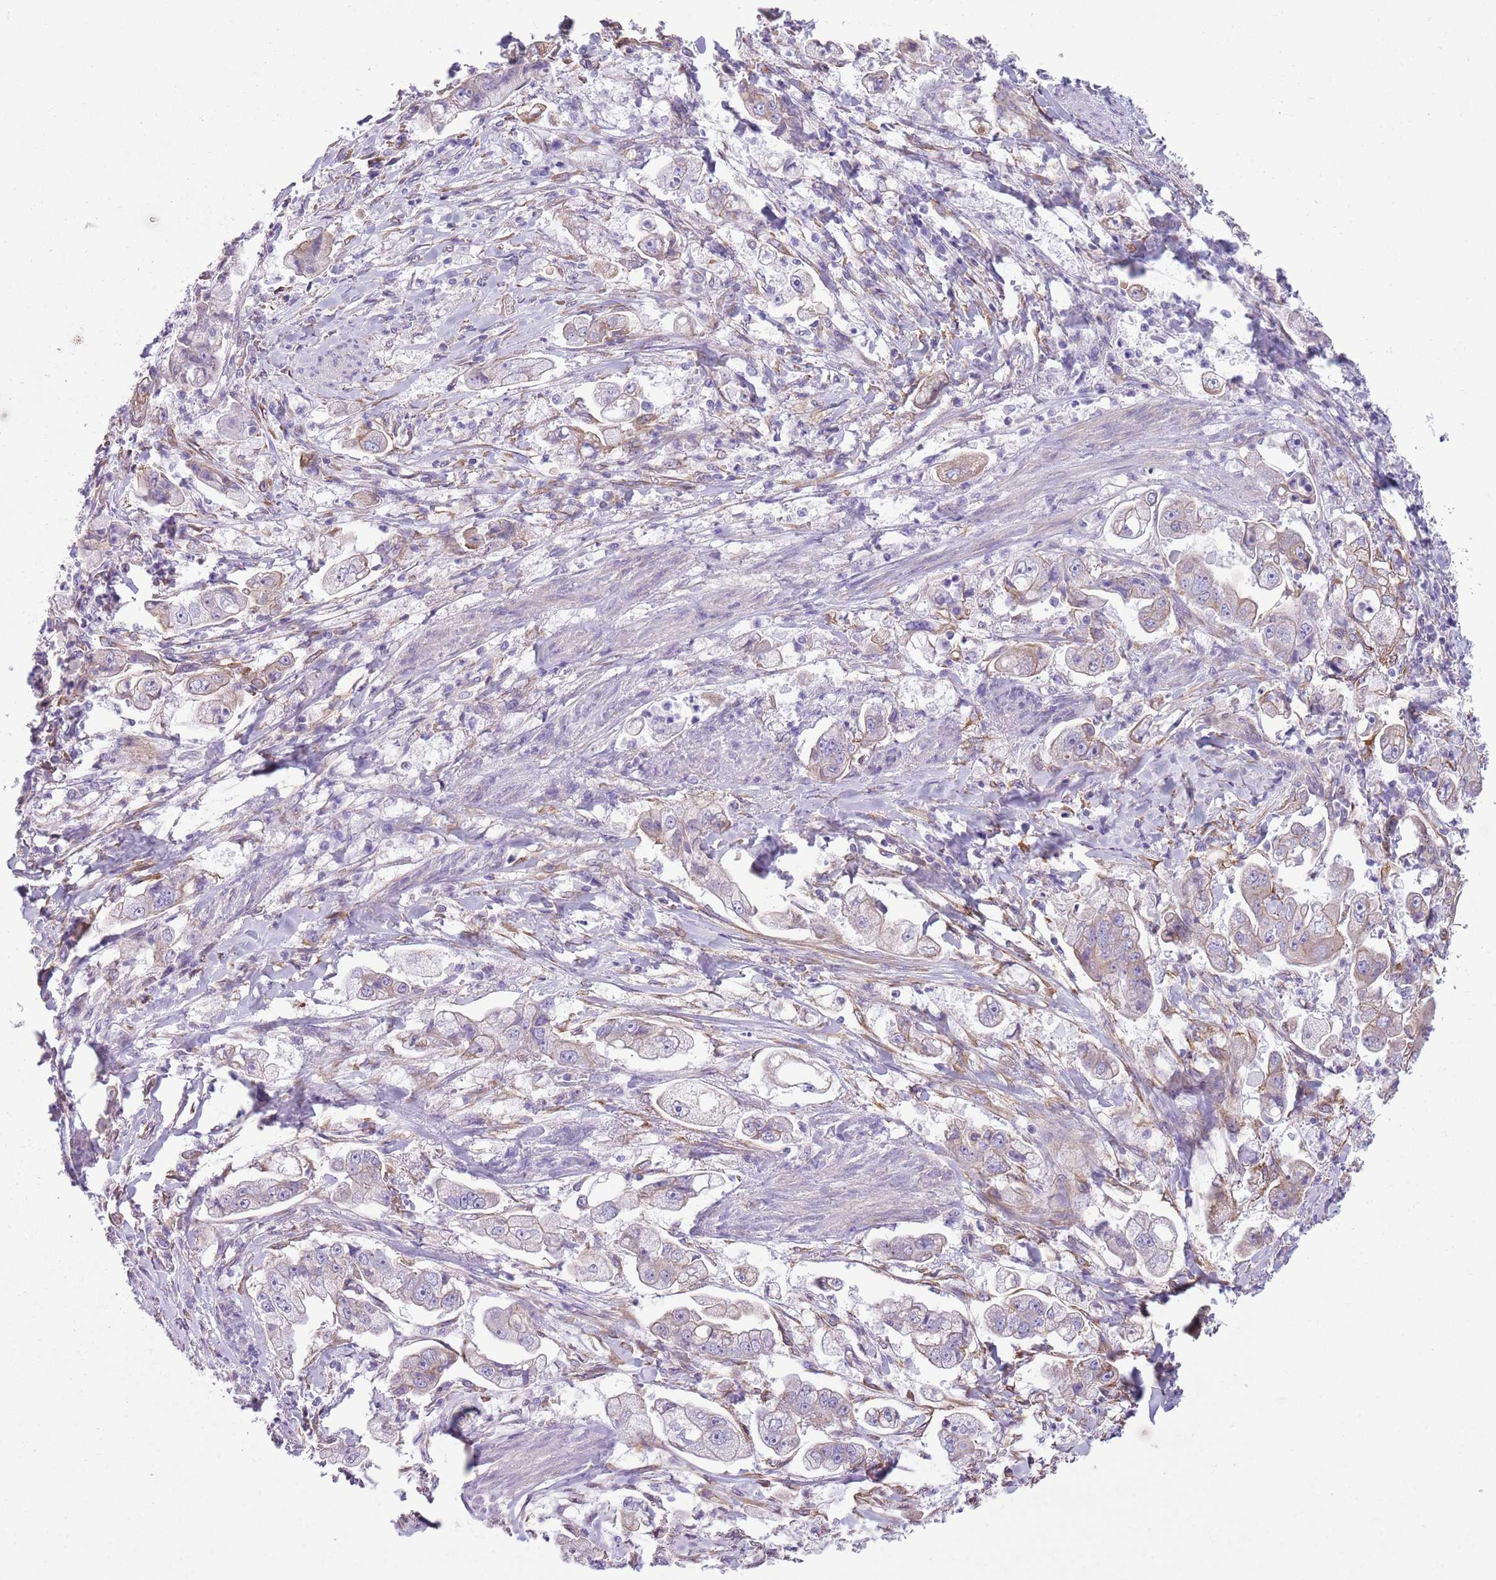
{"staining": {"intensity": "weak", "quantity": "<25%", "location": "cytoplasmic/membranous"}, "tissue": "stomach cancer", "cell_type": "Tumor cells", "image_type": "cancer", "snomed": [{"axis": "morphology", "description": "Adenocarcinoma, NOS"}, {"axis": "topography", "description": "Stomach"}], "caption": "Human stomach cancer stained for a protein using immunohistochemistry exhibits no staining in tumor cells.", "gene": "RBP3", "patient": {"sex": "male", "age": 62}}